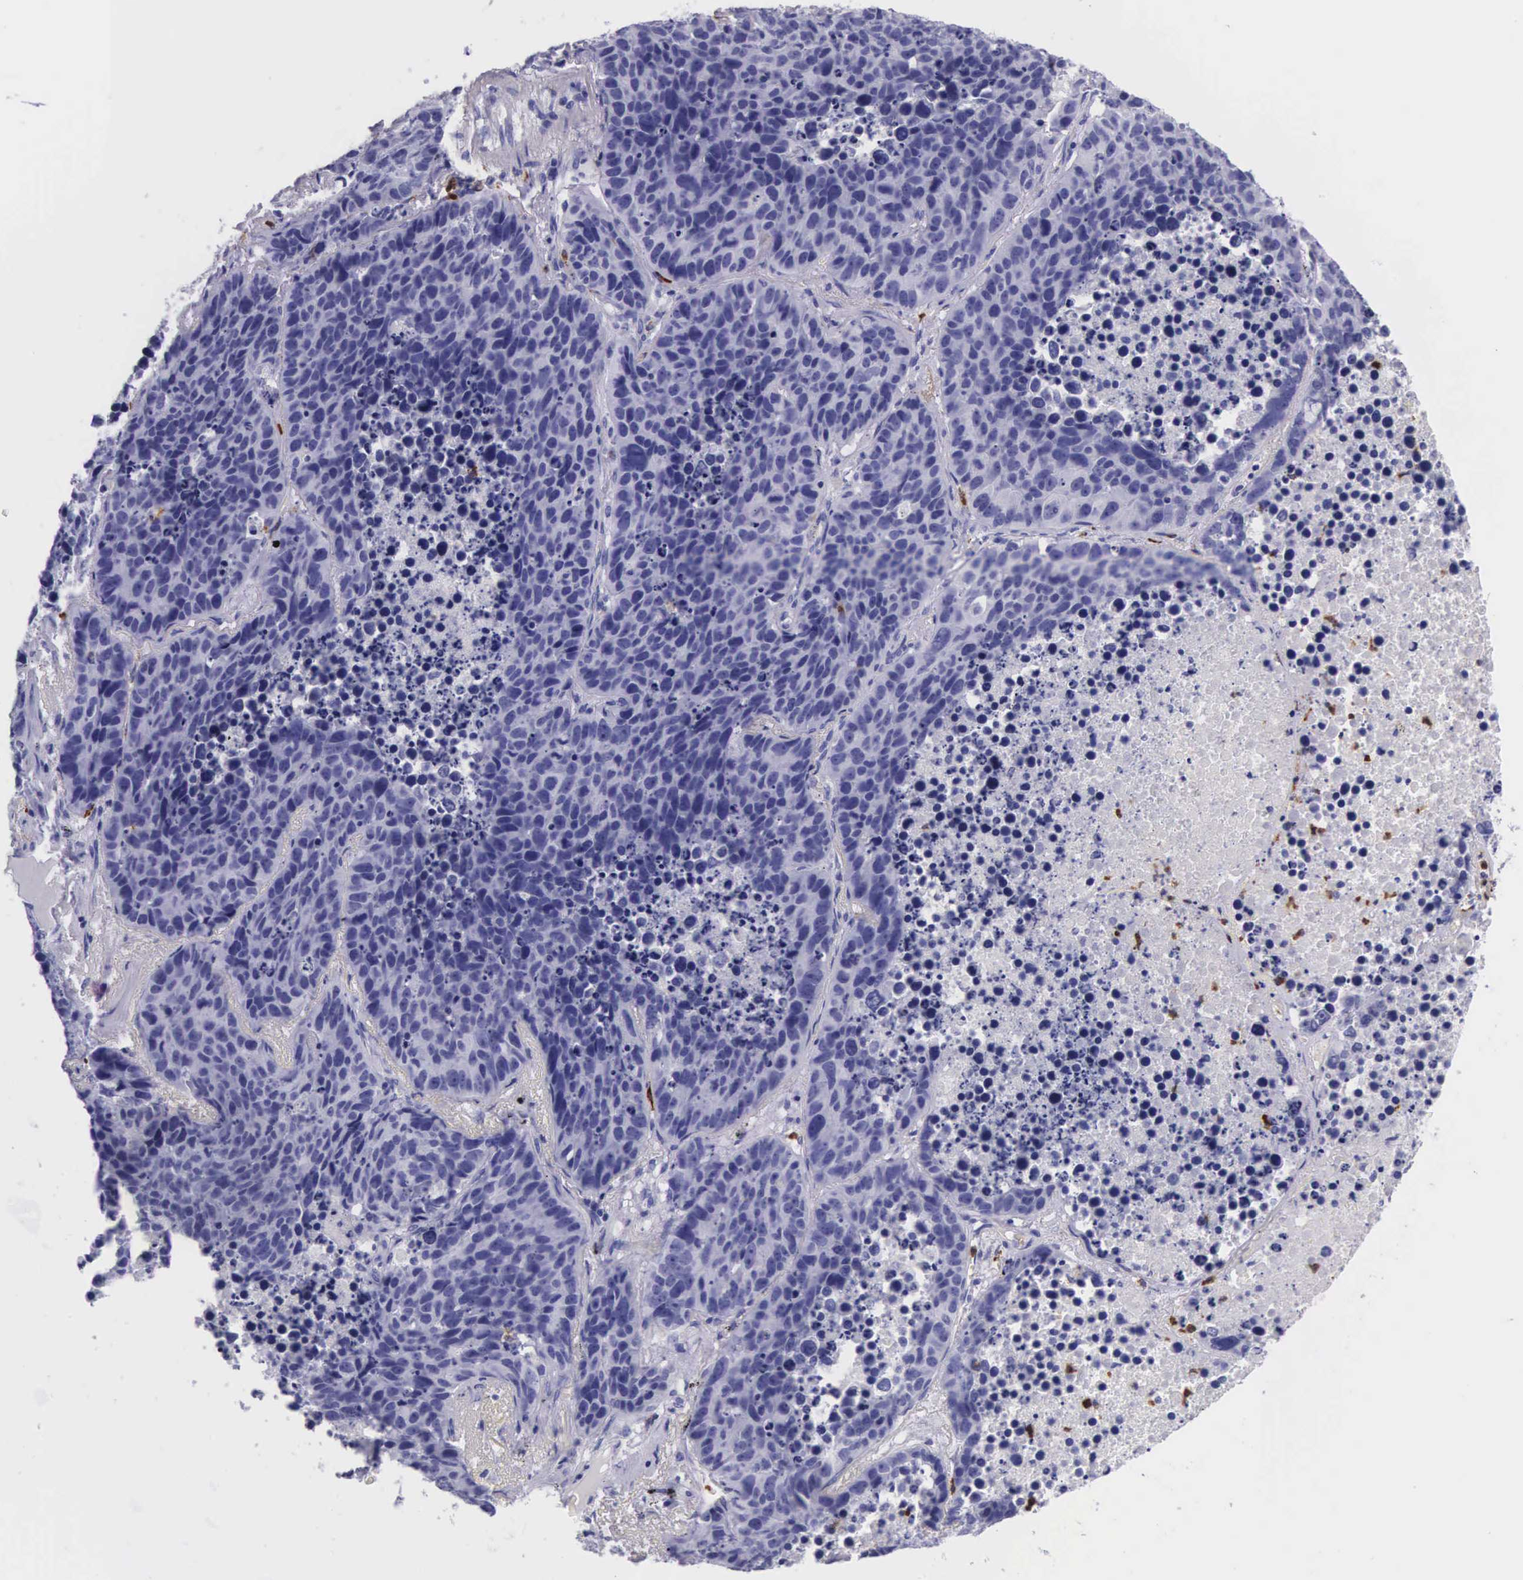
{"staining": {"intensity": "negative", "quantity": "none", "location": "none"}, "tissue": "lung cancer", "cell_type": "Tumor cells", "image_type": "cancer", "snomed": [{"axis": "morphology", "description": "Carcinoid, malignant, NOS"}, {"axis": "topography", "description": "Lung"}], "caption": "IHC micrograph of lung cancer stained for a protein (brown), which exhibits no staining in tumor cells.", "gene": "FCN1", "patient": {"sex": "male", "age": 60}}